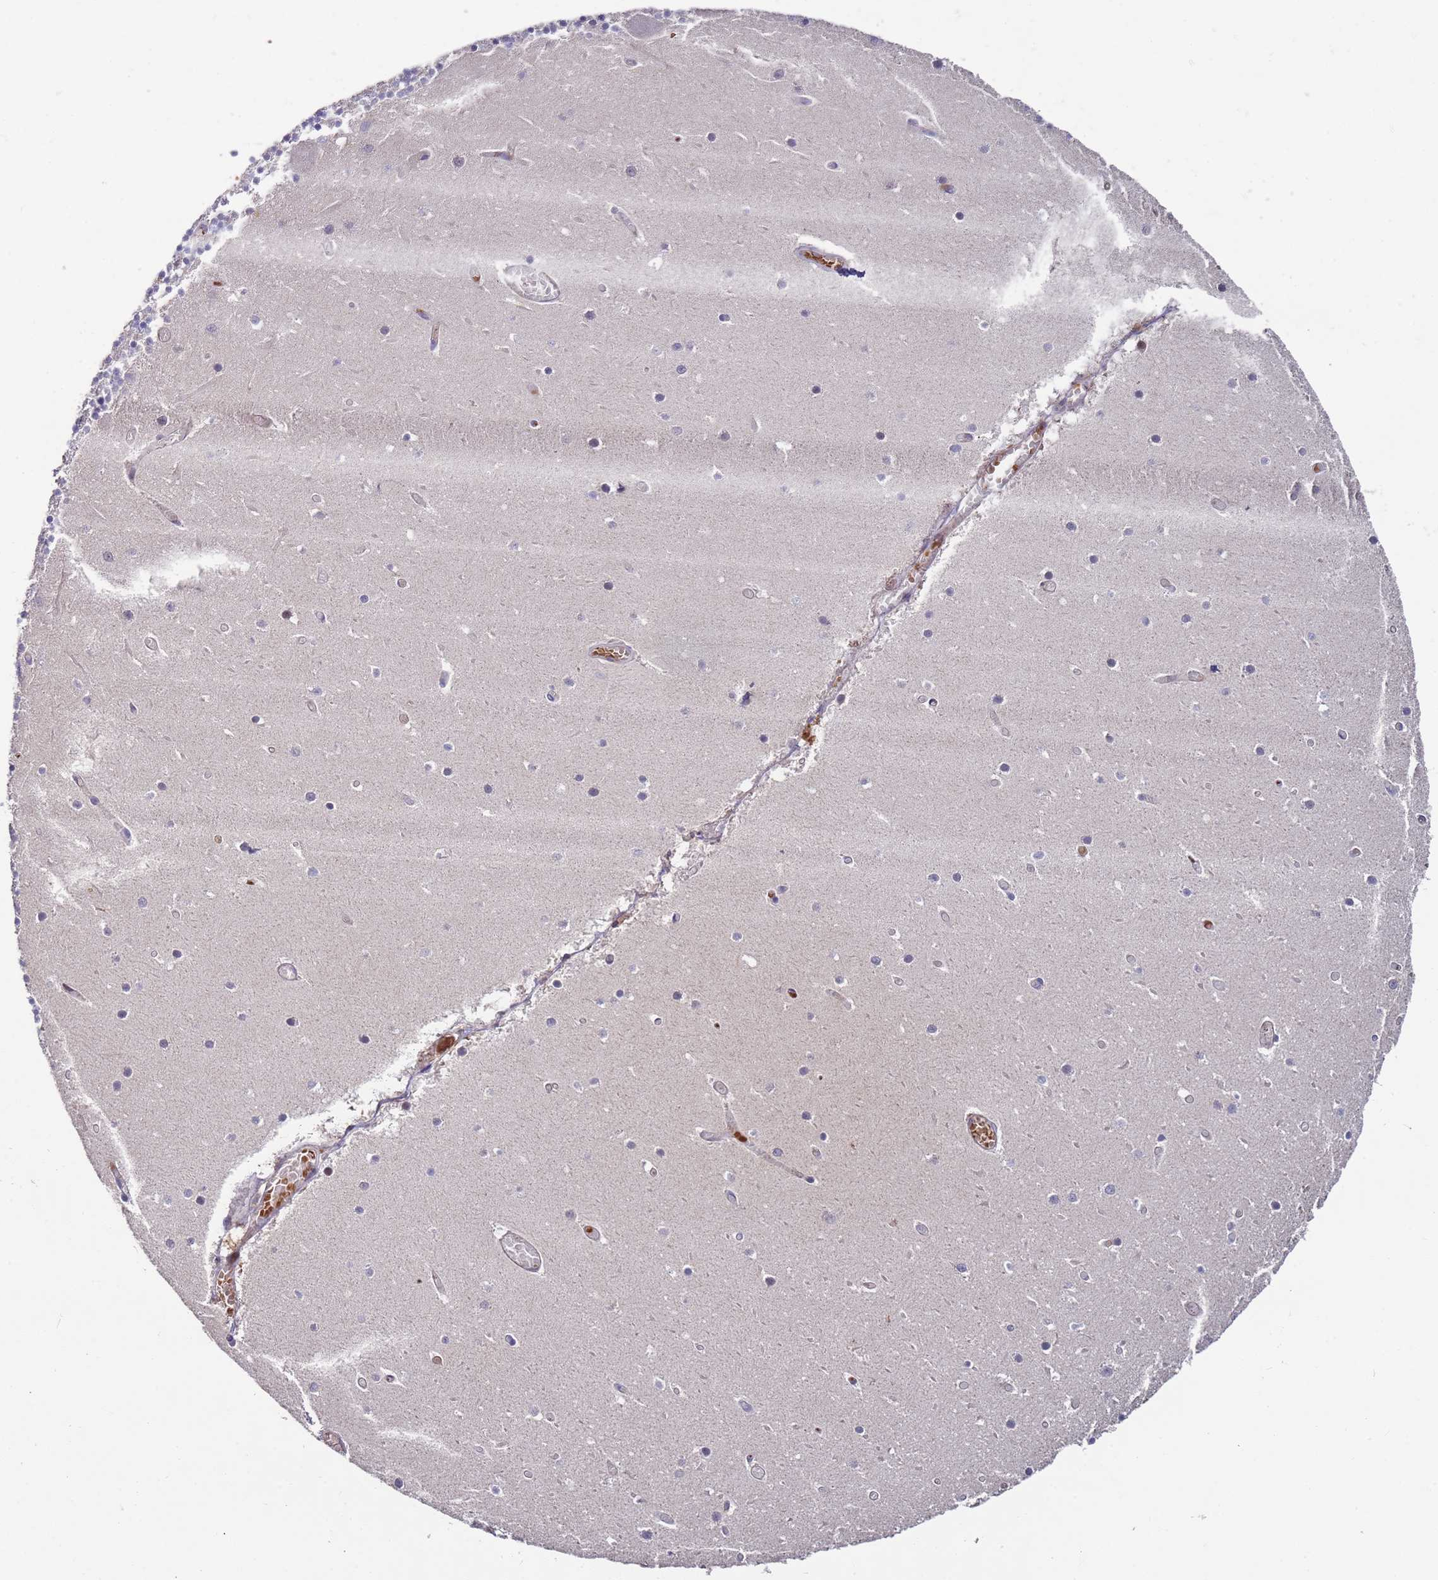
{"staining": {"intensity": "negative", "quantity": "none", "location": "none"}, "tissue": "cerebellum", "cell_type": "Cells in granular layer", "image_type": "normal", "snomed": [{"axis": "morphology", "description": "Normal tissue, NOS"}, {"axis": "topography", "description": "Cerebellum"}], "caption": "The immunohistochemistry histopathology image has no significant expression in cells in granular layer of cerebellum. (Stains: DAB (3,3'-diaminobenzidine) immunohistochemistry with hematoxylin counter stain, Microscopy: brightfield microscopy at high magnification).", "gene": "LACC1", "patient": {"sex": "female", "age": 28}}